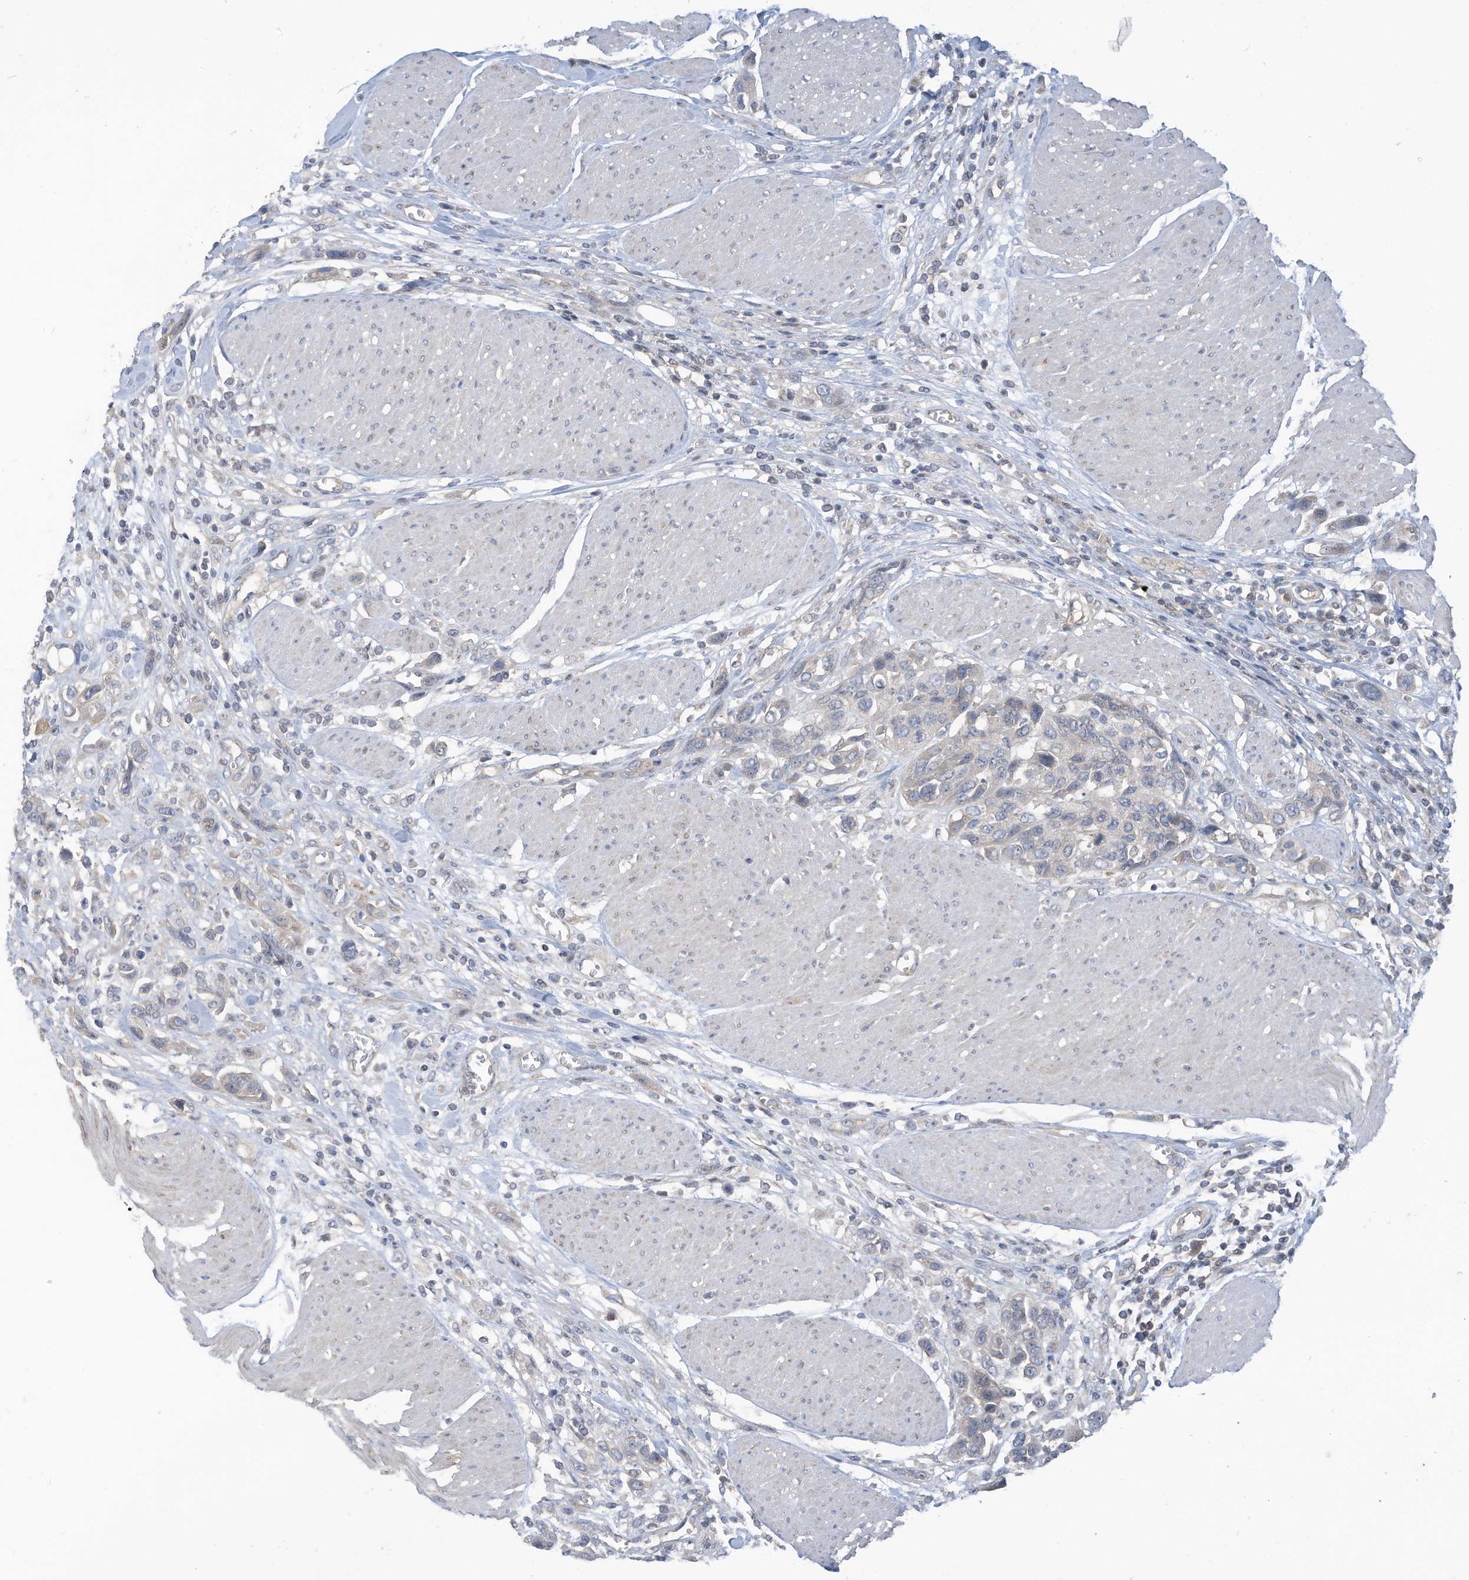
{"staining": {"intensity": "negative", "quantity": "none", "location": "none"}, "tissue": "urothelial cancer", "cell_type": "Tumor cells", "image_type": "cancer", "snomed": [{"axis": "morphology", "description": "Urothelial carcinoma, High grade"}, {"axis": "topography", "description": "Urinary bladder"}], "caption": "Immunohistochemistry photomicrograph of neoplastic tissue: urothelial cancer stained with DAB (3,3'-diaminobenzidine) shows no significant protein positivity in tumor cells. (Brightfield microscopy of DAB (3,3'-diaminobenzidine) immunohistochemistry (IHC) at high magnification).", "gene": "SCGB1D2", "patient": {"sex": "male", "age": 50}}